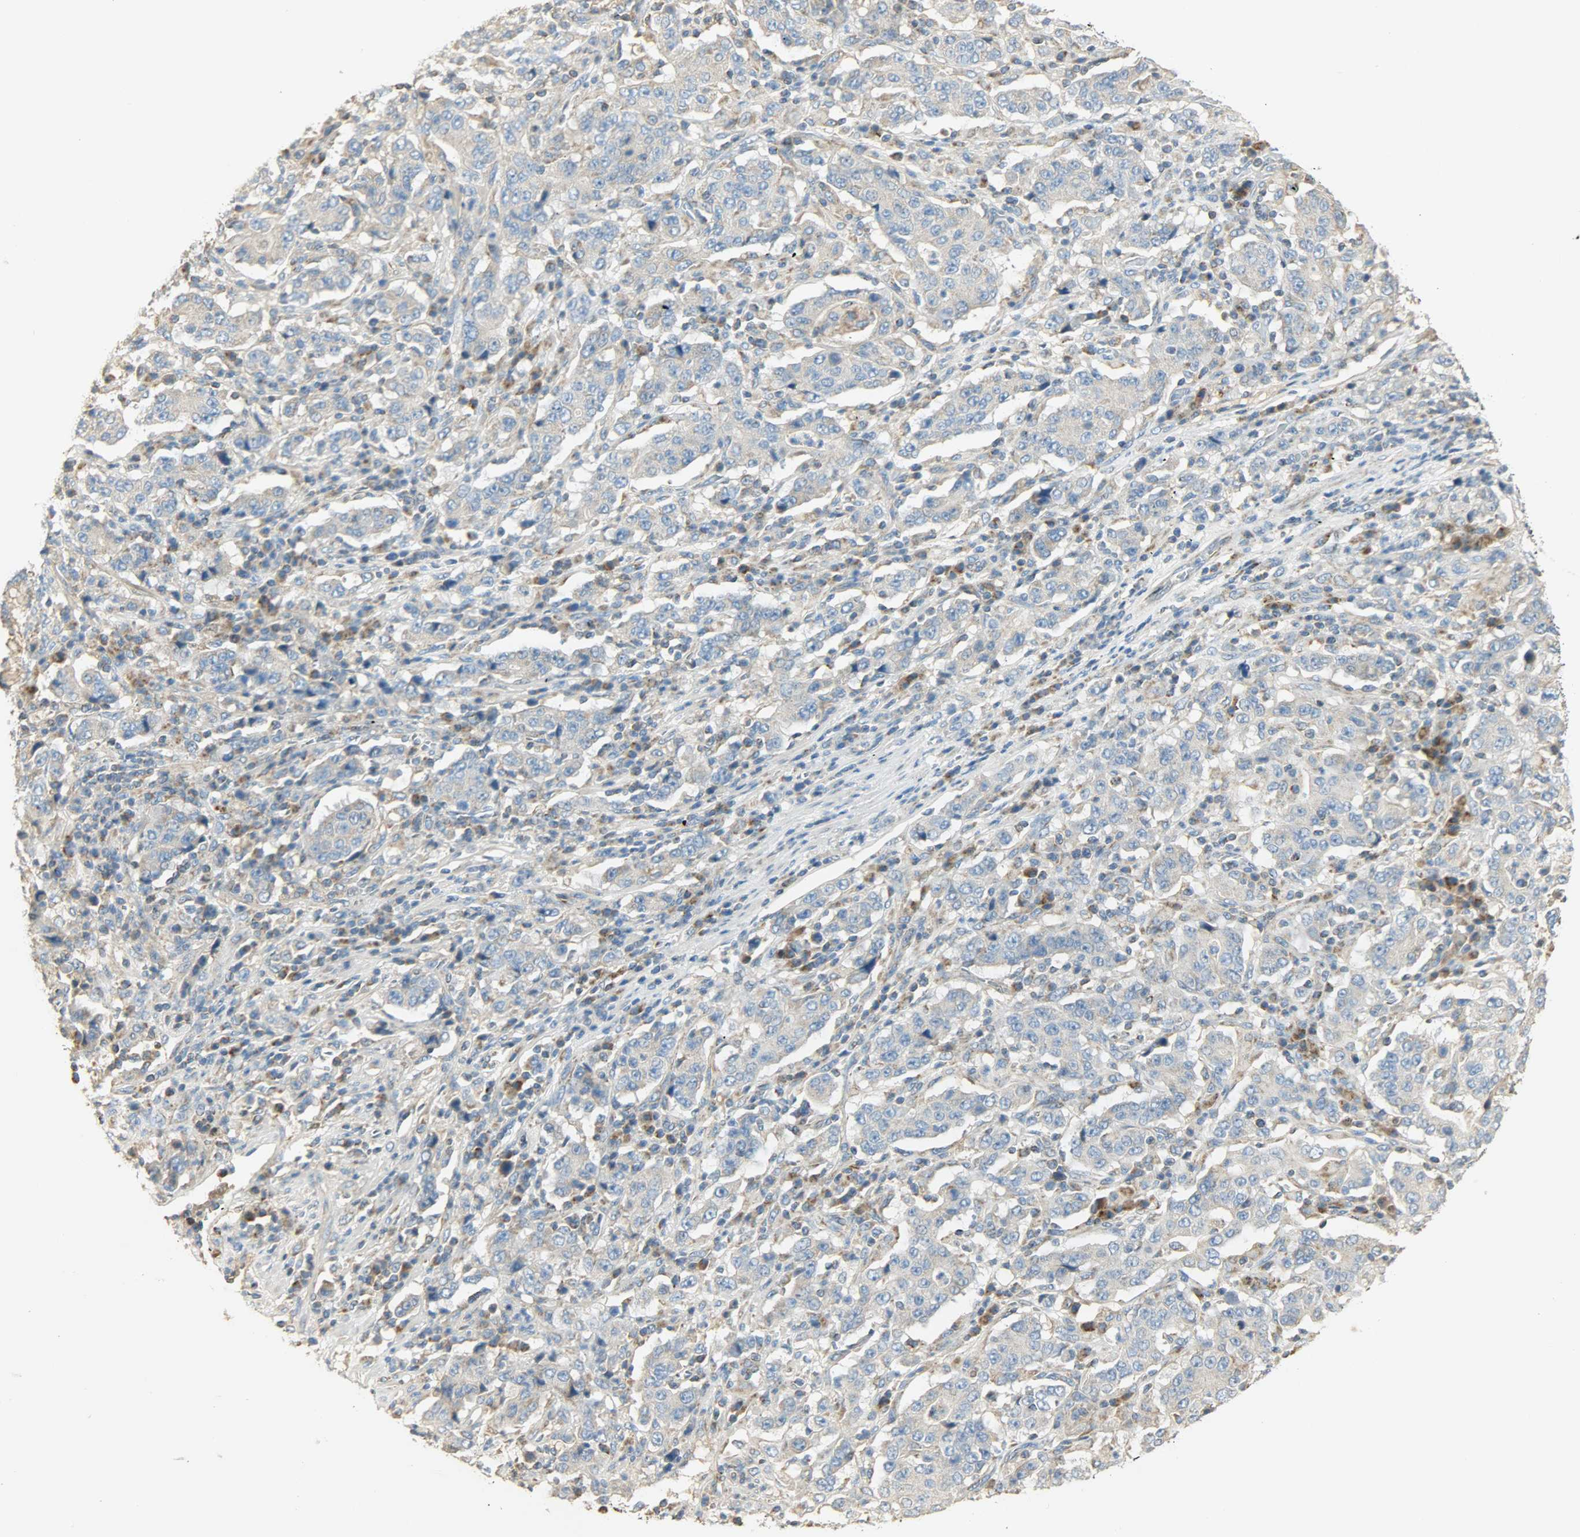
{"staining": {"intensity": "weak", "quantity": ">75%", "location": "cytoplasmic/membranous"}, "tissue": "stomach cancer", "cell_type": "Tumor cells", "image_type": "cancer", "snomed": [{"axis": "morphology", "description": "Normal tissue, NOS"}, {"axis": "morphology", "description": "Adenocarcinoma, NOS"}, {"axis": "topography", "description": "Stomach, upper"}, {"axis": "topography", "description": "Stomach"}], "caption": "Protein expression analysis of stomach cancer demonstrates weak cytoplasmic/membranous staining in approximately >75% of tumor cells. Using DAB (3,3'-diaminobenzidine) (brown) and hematoxylin (blue) stains, captured at high magnification using brightfield microscopy.", "gene": "NNT", "patient": {"sex": "male", "age": 59}}